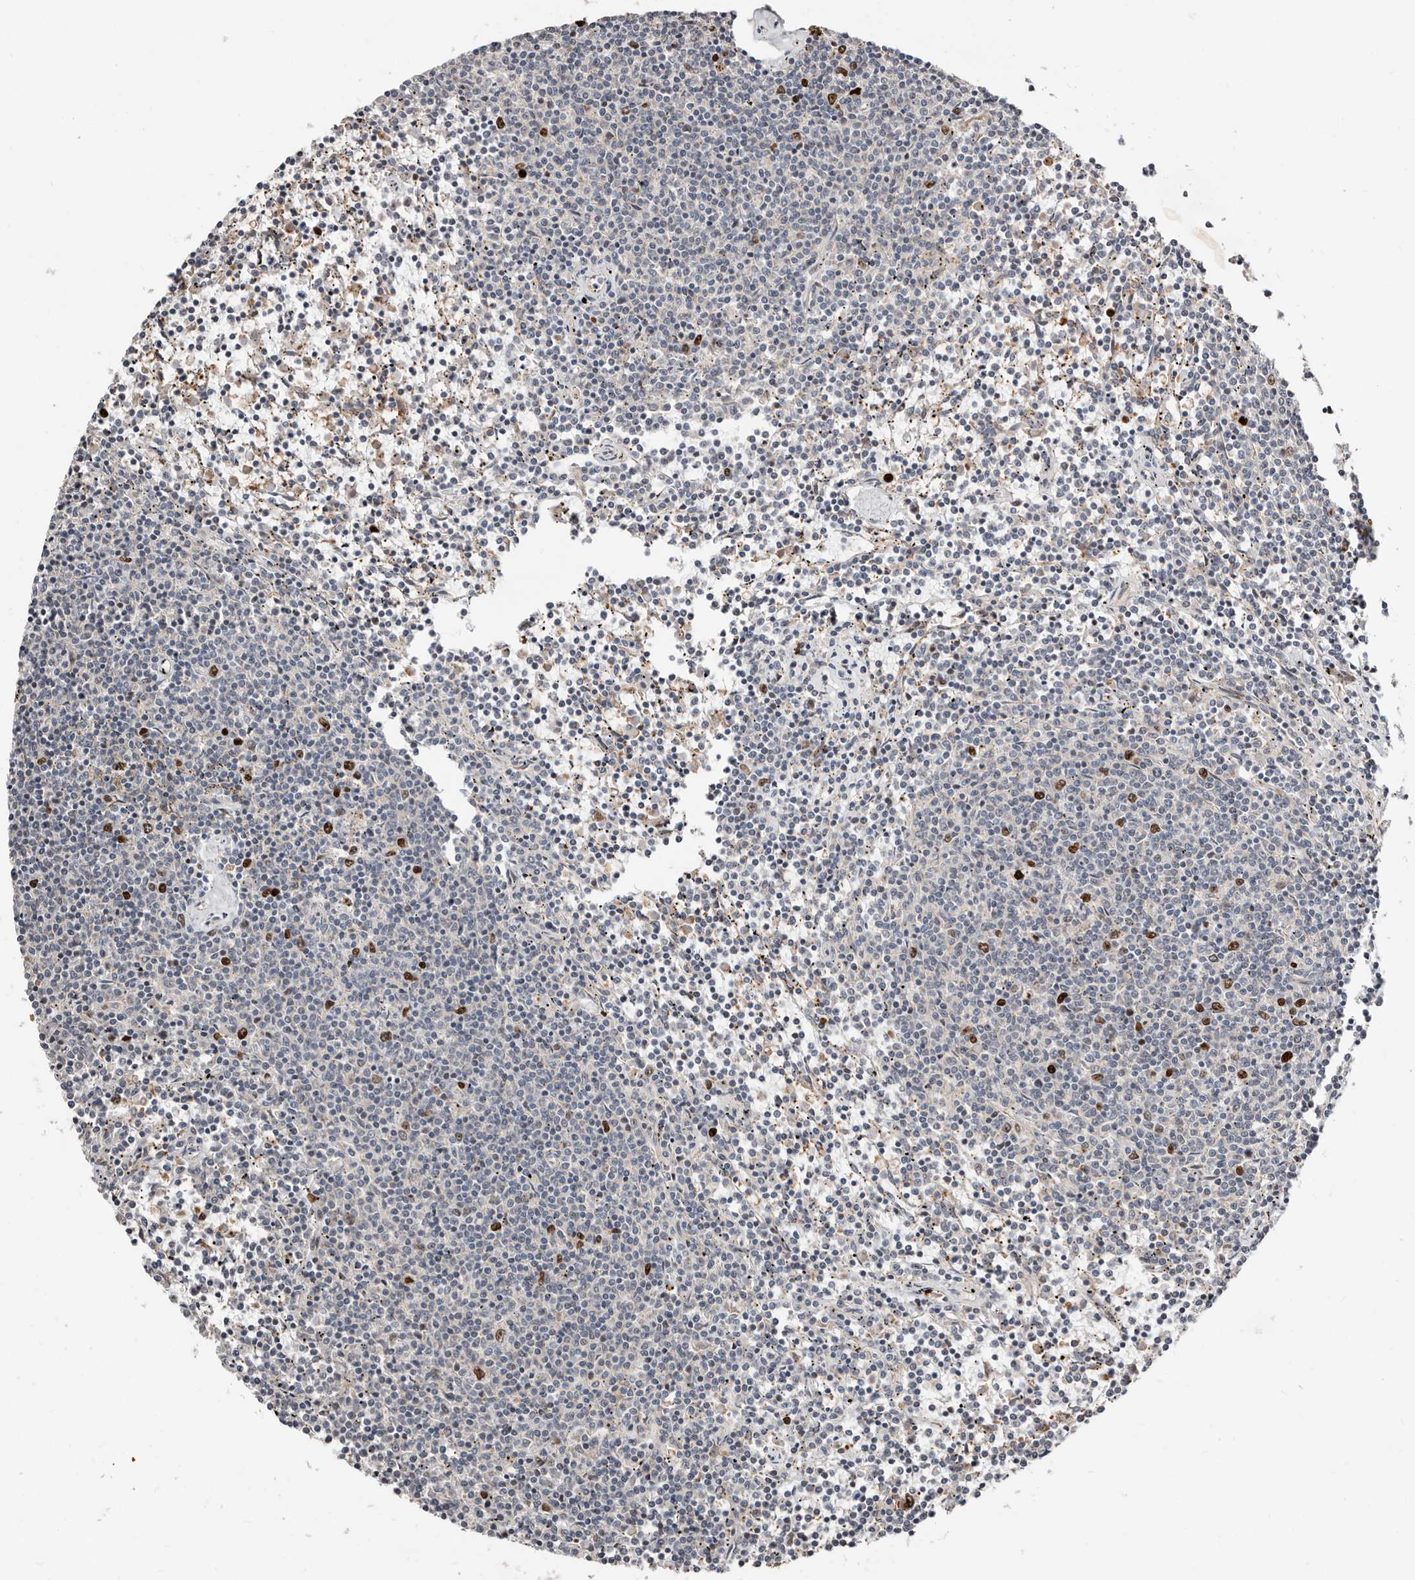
{"staining": {"intensity": "strong", "quantity": "<25%", "location": "nuclear"}, "tissue": "lymphoma", "cell_type": "Tumor cells", "image_type": "cancer", "snomed": [{"axis": "morphology", "description": "Malignant lymphoma, non-Hodgkin's type, Low grade"}, {"axis": "topography", "description": "Spleen"}], "caption": "Immunohistochemistry micrograph of human lymphoma stained for a protein (brown), which exhibits medium levels of strong nuclear positivity in about <25% of tumor cells.", "gene": "SMYD4", "patient": {"sex": "female", "age": 50}}